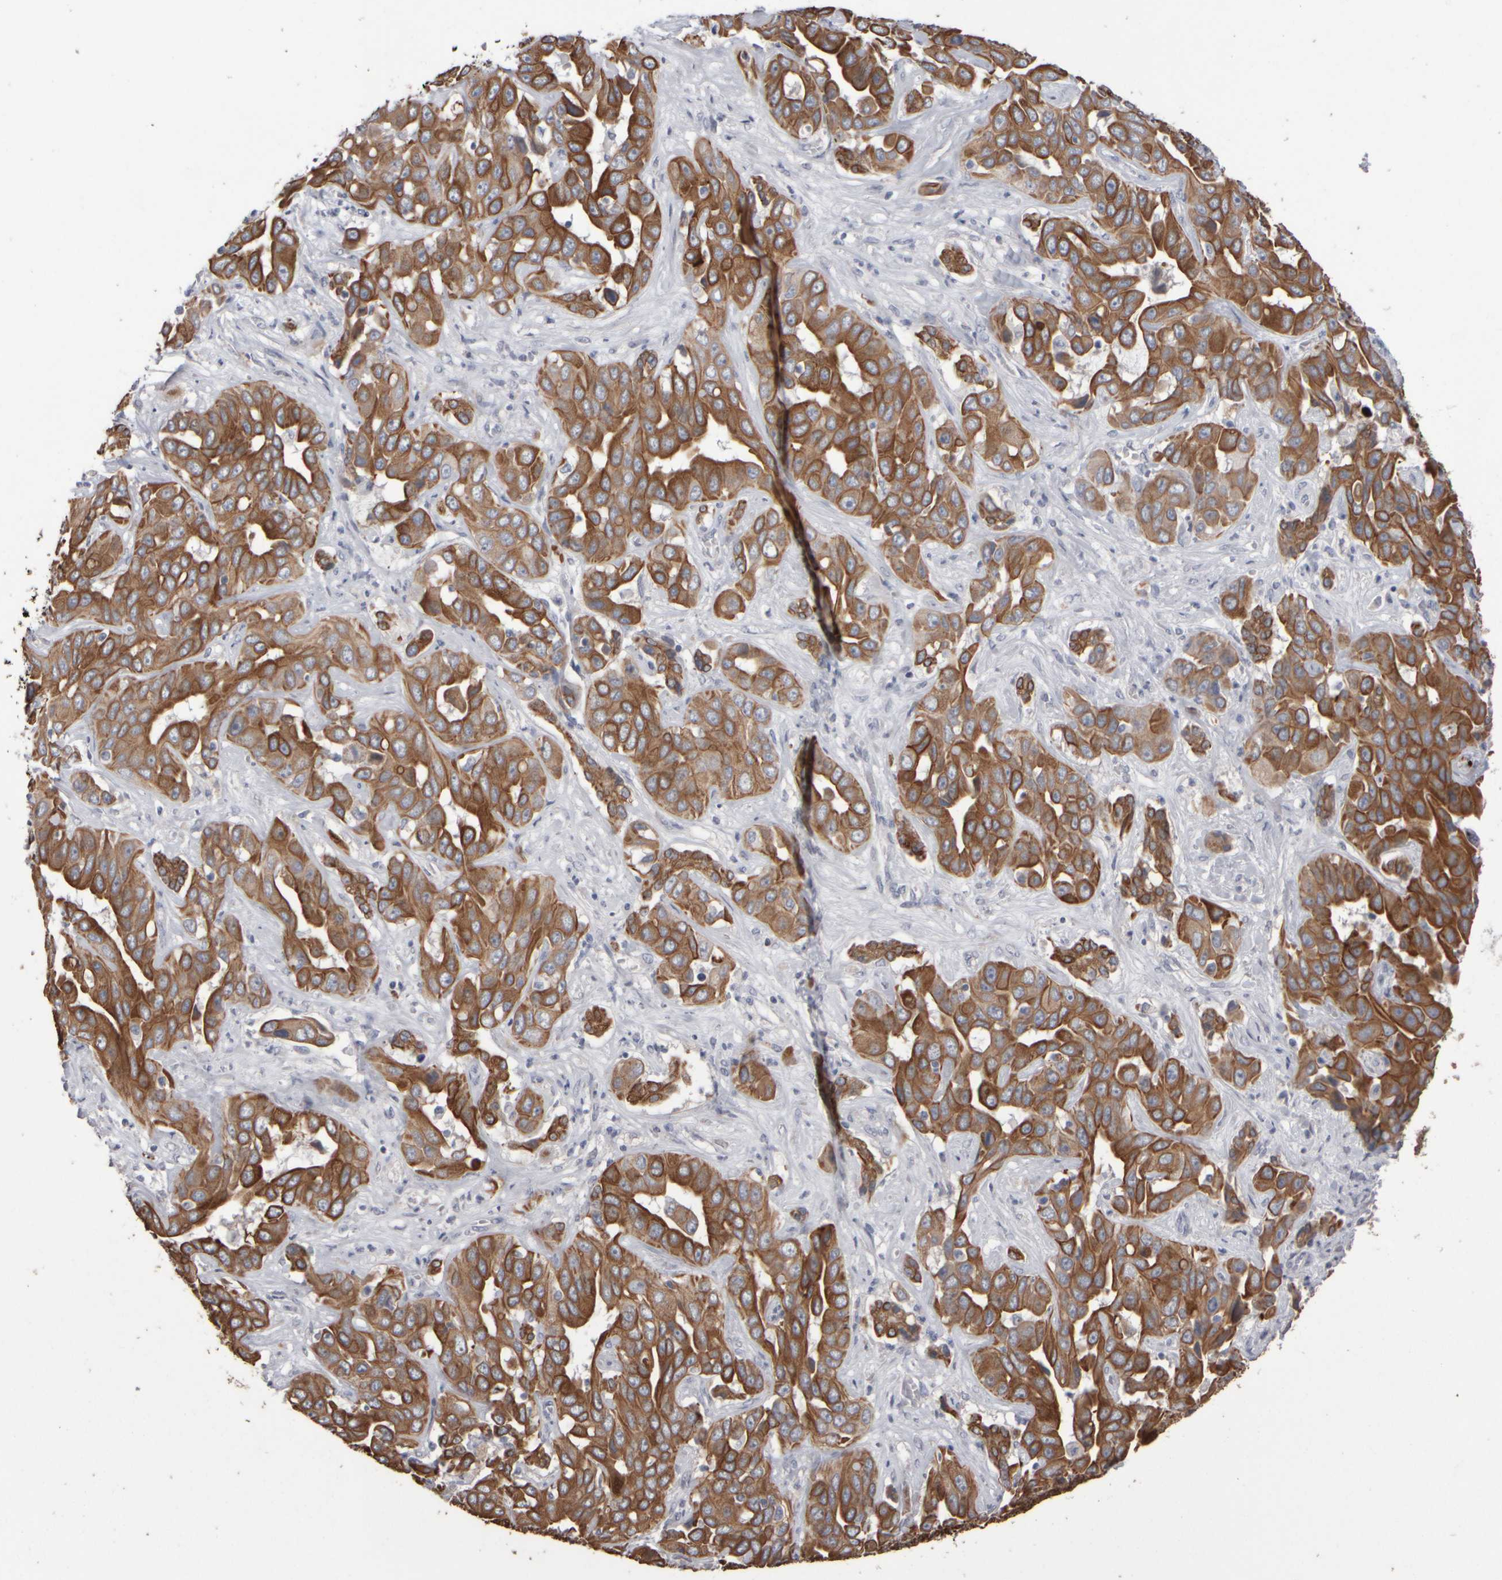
{"staining": {"intensity": "moderate", "quantity": ">75%", "location": "cytoplasmic/membranous"}, "tissue": "liver cancer", "cell_type": "Tumor cells", "image_type": "cancer", "snomed": [{"axis": "morphology", "description": "Cholangiocarcinoma"}, {"axis": "topography", "description": "Liver"}], "caption": "IHC of human liver cancer shows medium levels of moderate cytoplasmic/membranous expression in about >75% of tumor cells. (IHC, brightfield microscopy, high magnification).", "gene": "EPHX2", "patient": {"sex": "female", "age": 52}}